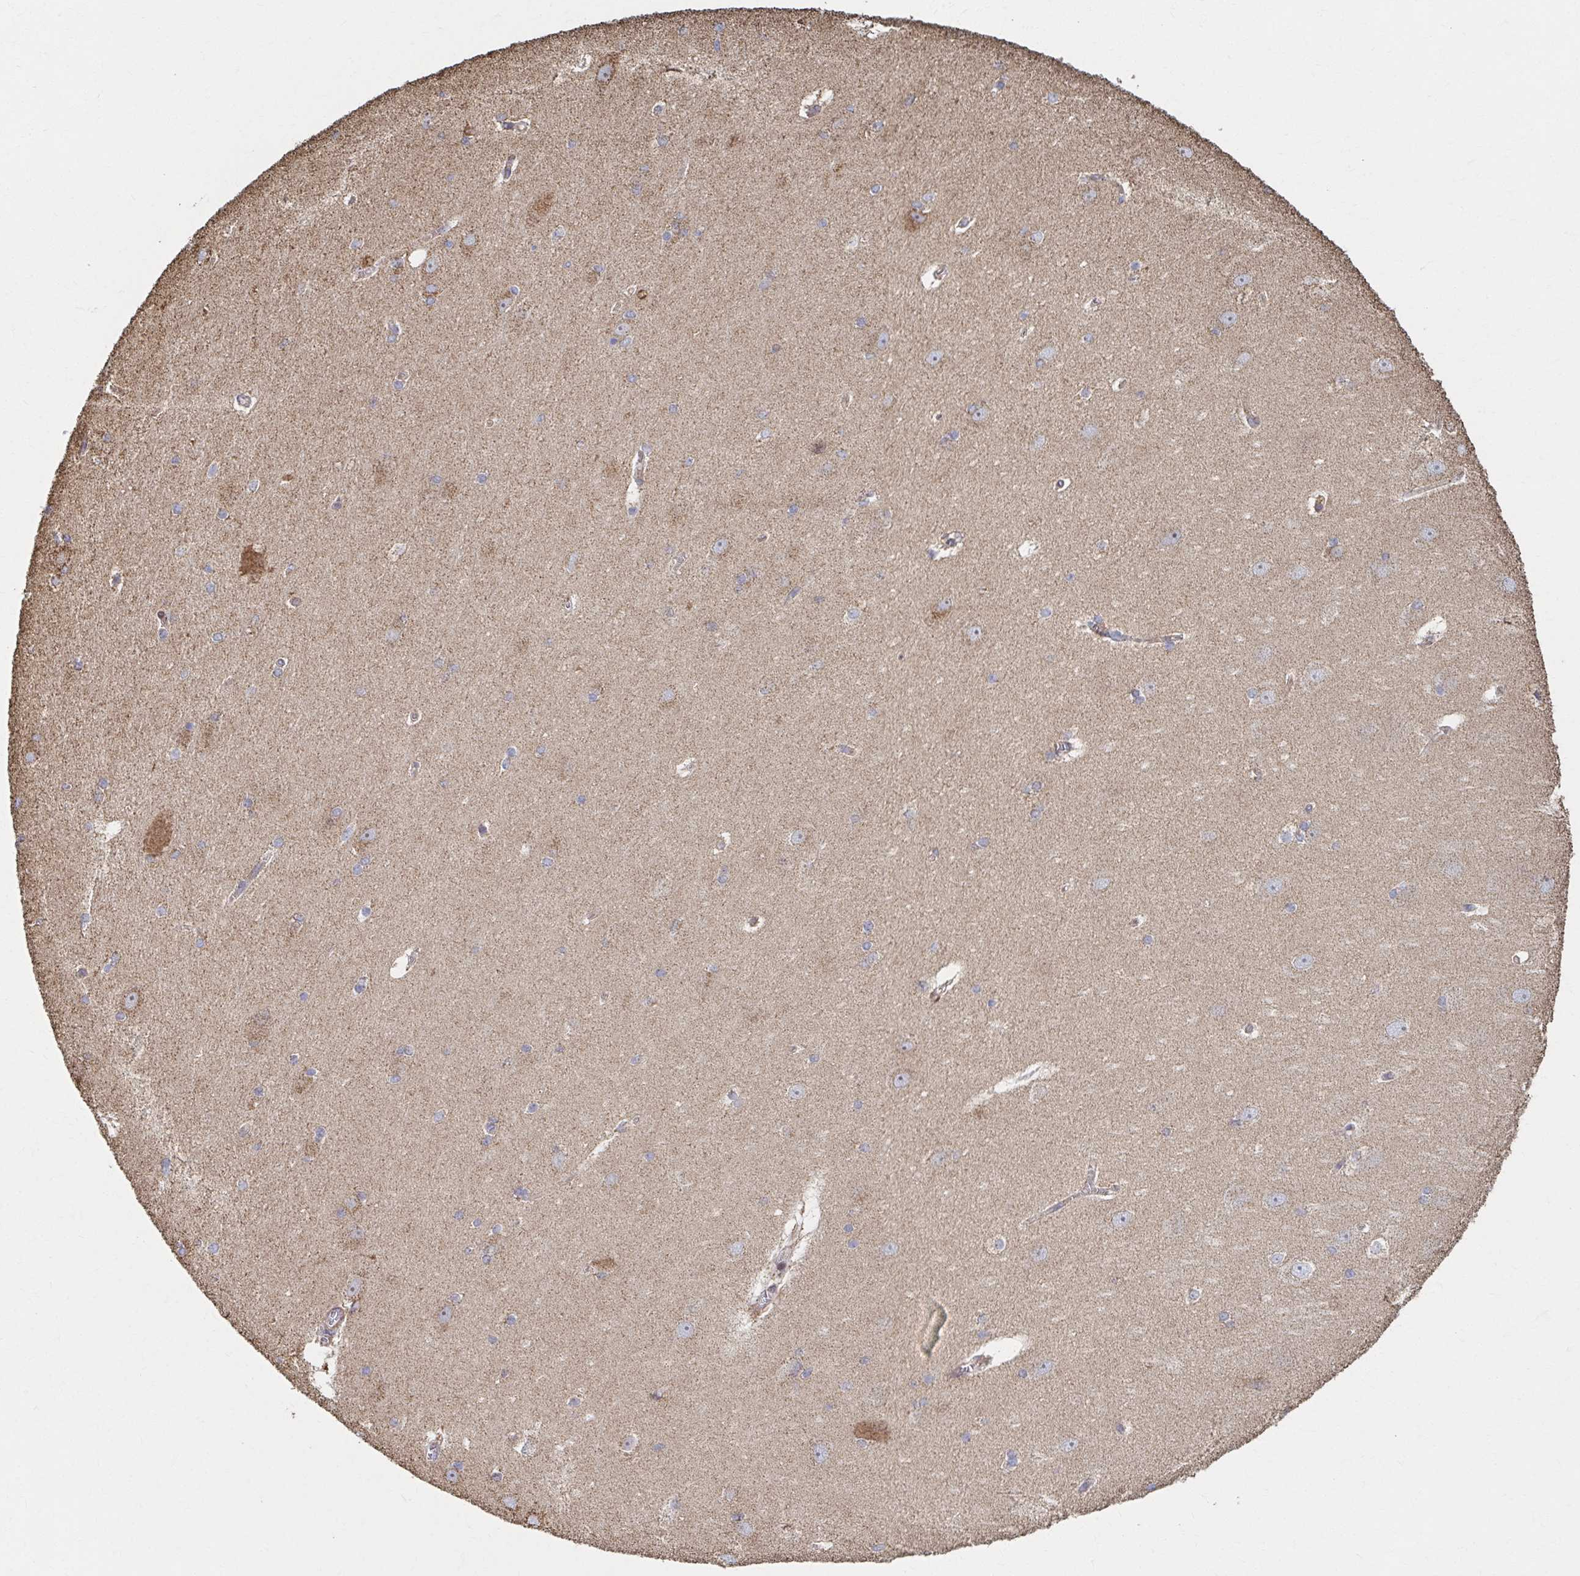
{"staining": {"intensity": "weak", "quantity": "<25%", "location": "cytoplasmic/membranous"}, "tissue": "hippocampus", "cell_type": "Glial cells", "image_type": "normal", "snomed": [{"axis": "morphology", "description": "Normal tissue, NOS"}, {"axis": "topography", "description": "Cerebral cortex"}, {"axis": "topography", "description": "Hippocampus"}], "caption": "Immunohistochemistry histopathology image of normal hippocampus stained for a protein (brown), which exhibits no positivity in glial cells.", "gene": "SAT1", "patient": {"sex": "female", "age": 19}}